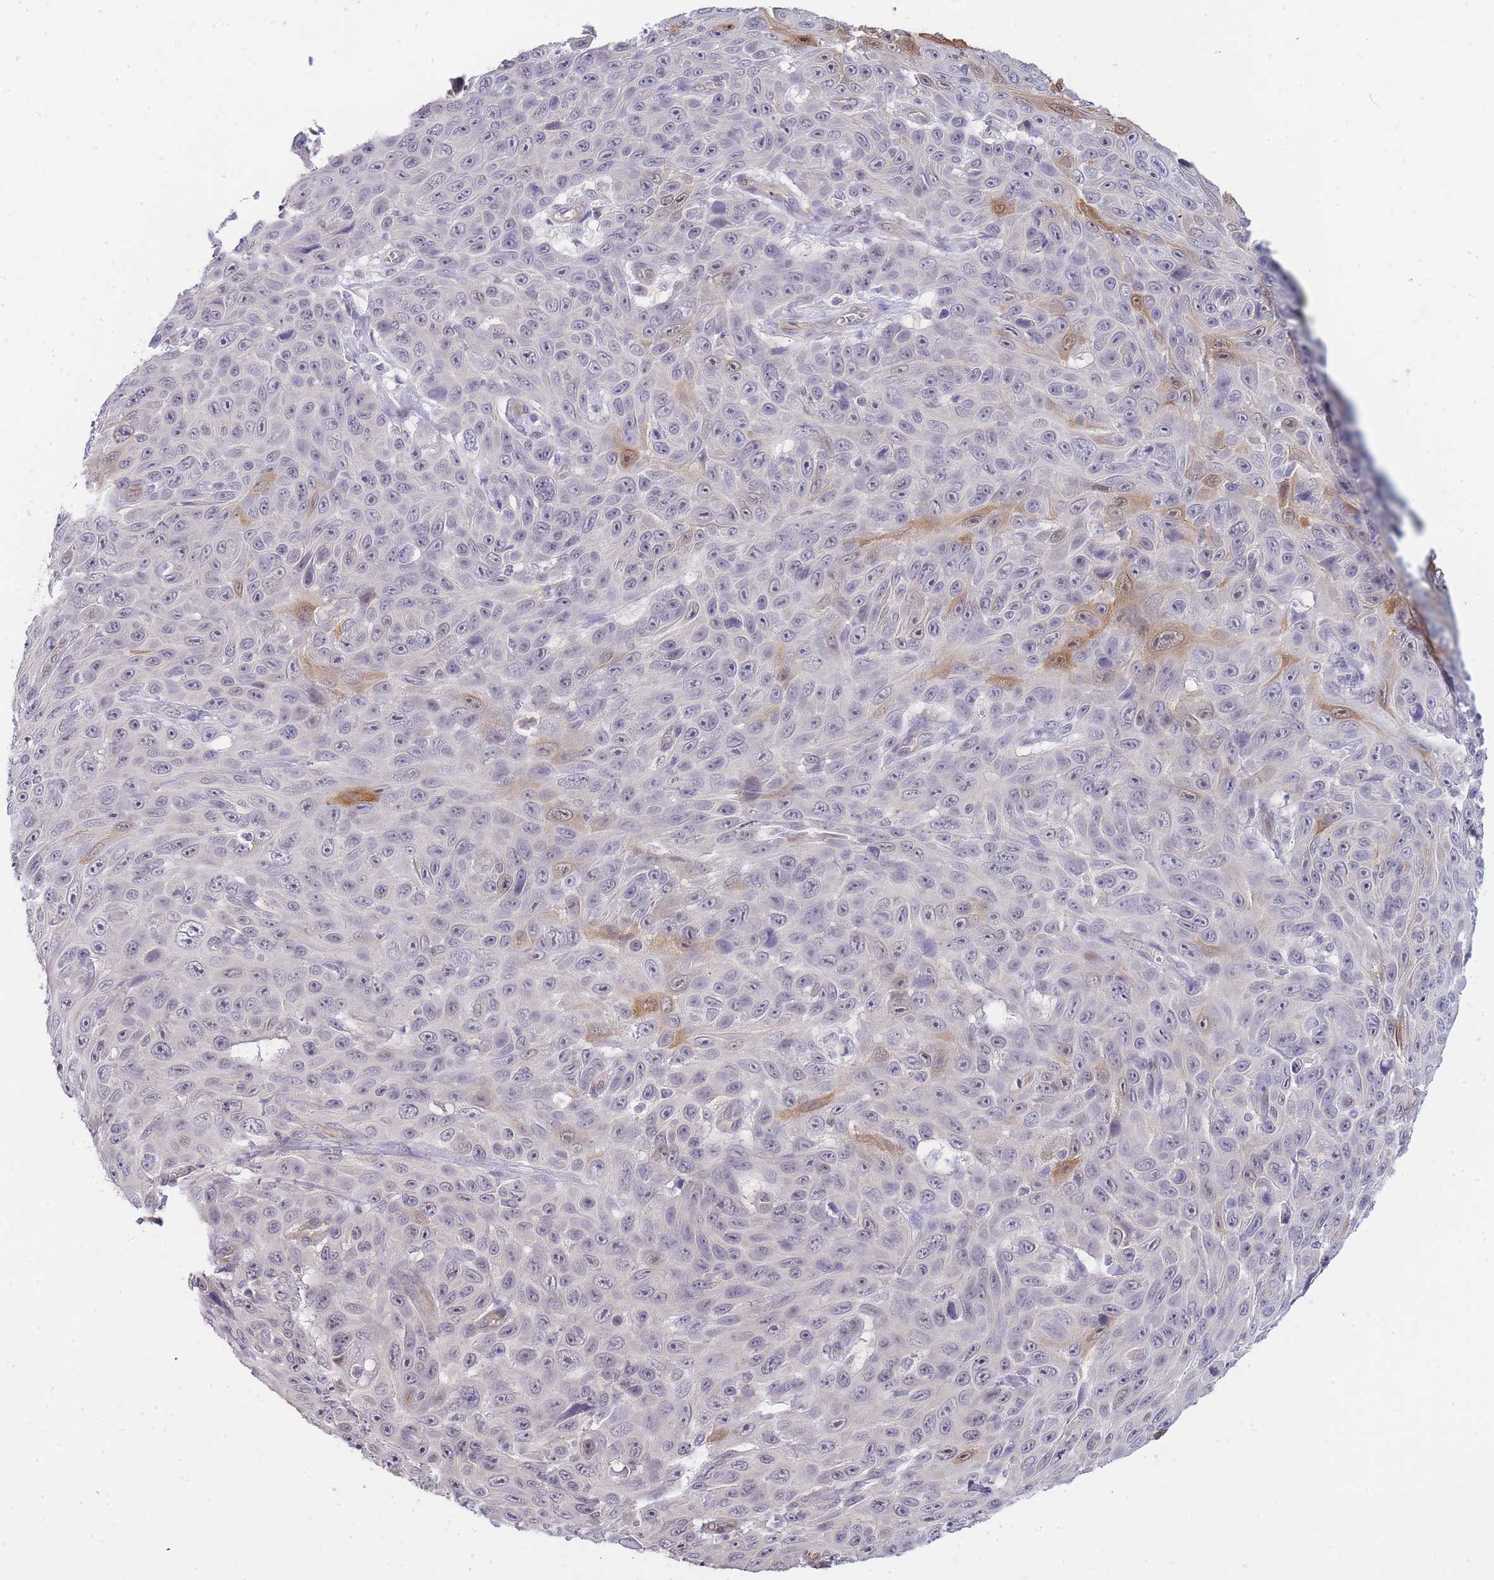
{"staining": {"intensity": "moderate", "quantity": "<25%", "location": "cytoplasmic/membranous,nuclear"}, "tissue": "skin cancer", "cell_type": "Tumor cells", "image_type": "cancer", "snomed": [{"axis": "morphology", "description": "Squamous cell carcinoma, NOS"}, {"axis": "topography", "description": "Skin"}], "caption": "Immunohistochemistry (DAB) staining of squamous cell carcinoma (skin) reveals moderate cytoplasmic/membranous and nuclear protein positivity in approximately <25% of tumor cells. The protein is shown in brown color, while the nuclei are stained blue.", "gene": "C19orf25", "patient": {"sex": "male", "age": 82}}